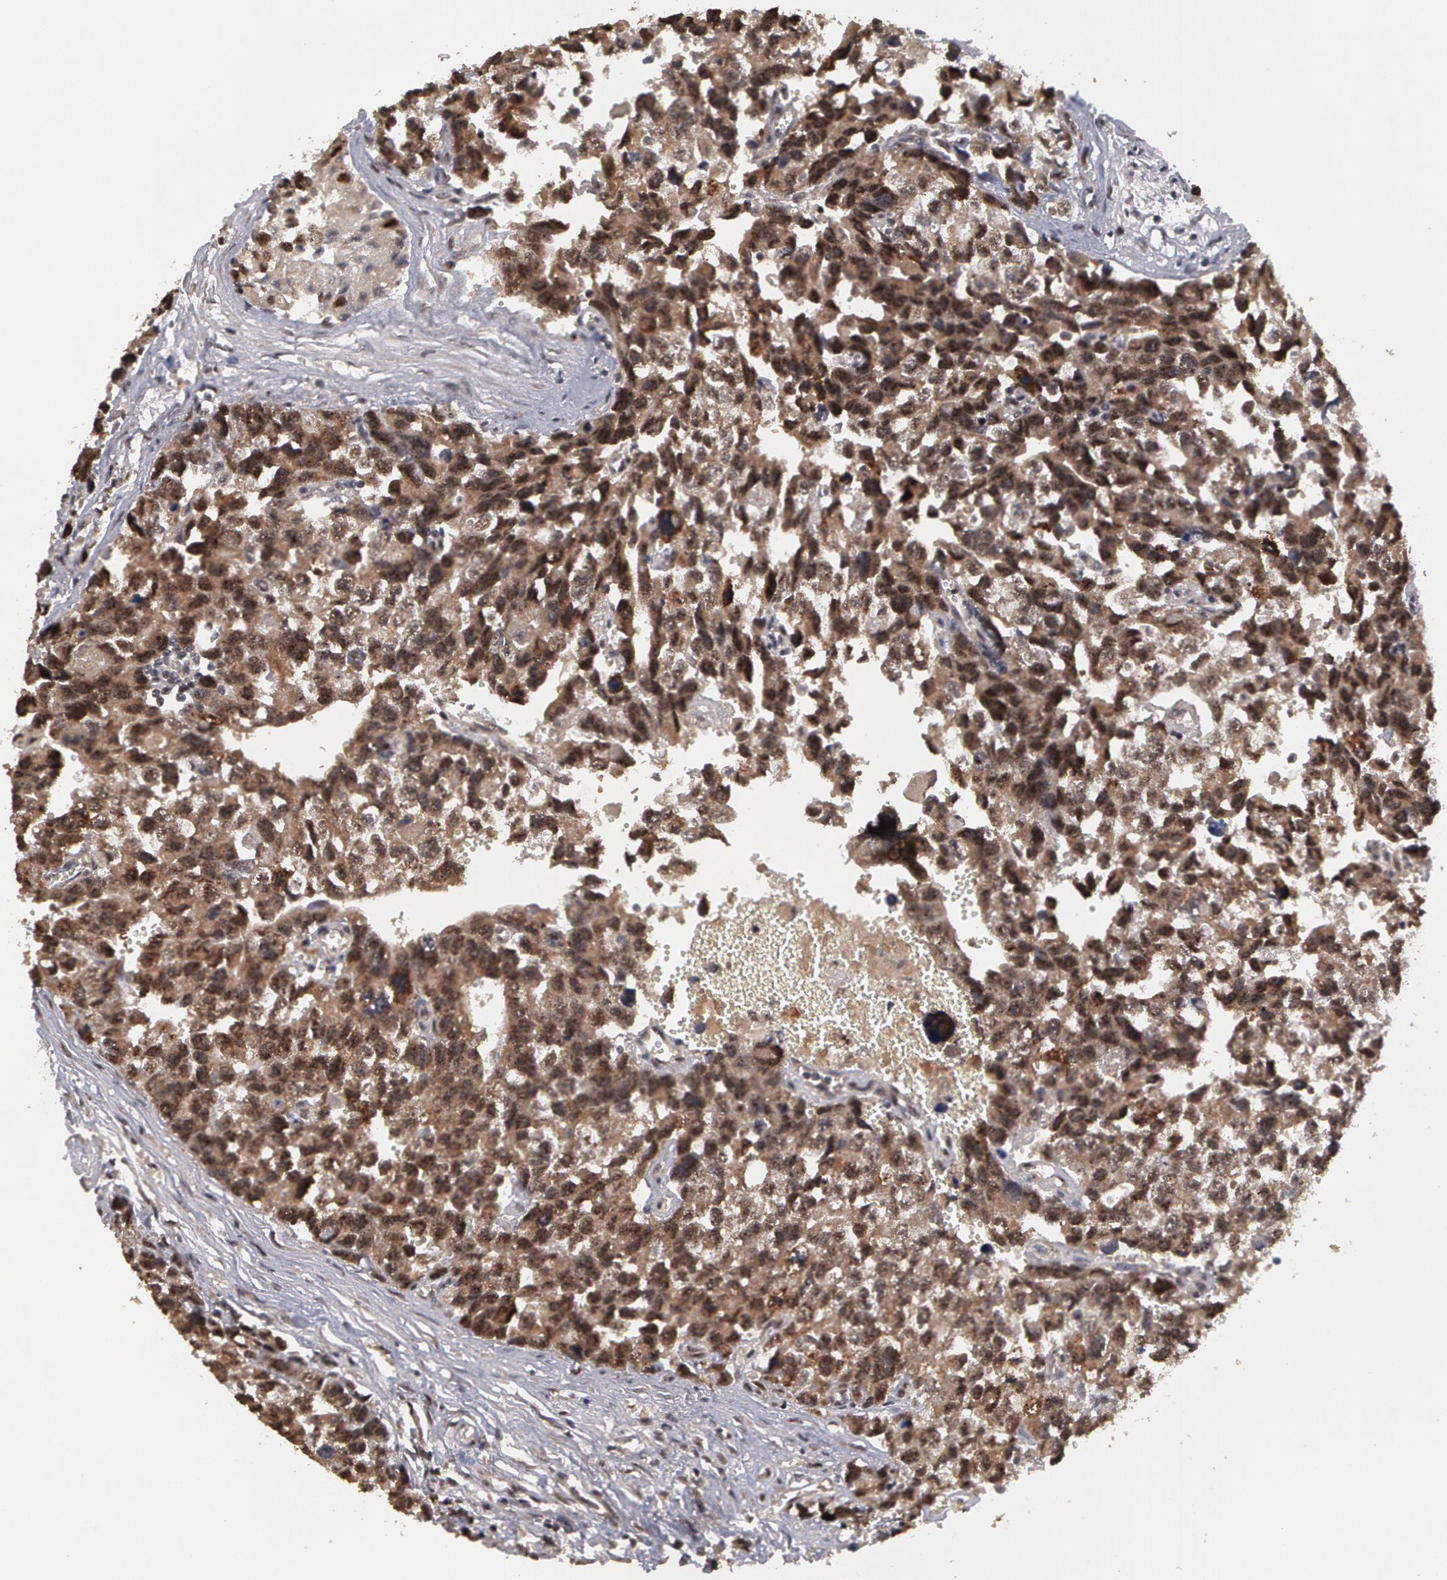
{"staining": {"intensity": "strong", "quantity": ">75%", "location": "cytoplasmic/membranous,nuclear"}, "tissue": "testis cancer", "cell_type": "Tumor cells", "image_type": "cancer", "snomed": [{"axis": "morphology", "description": "Carcinoma, Embryonal, NOS"}, {"axis": "topography", "description": "Testis"}], "caption": "A photomicrograph of human testis cancer stained for a protein demonstrates strong cytoplasmic/membranous and nuclear brown staining in tumor cells. (DAB = brown stain, brightfield microscopy at high magnification).", "gene": "GLIS1", "patient": {"sex": "male", "age": 31}}